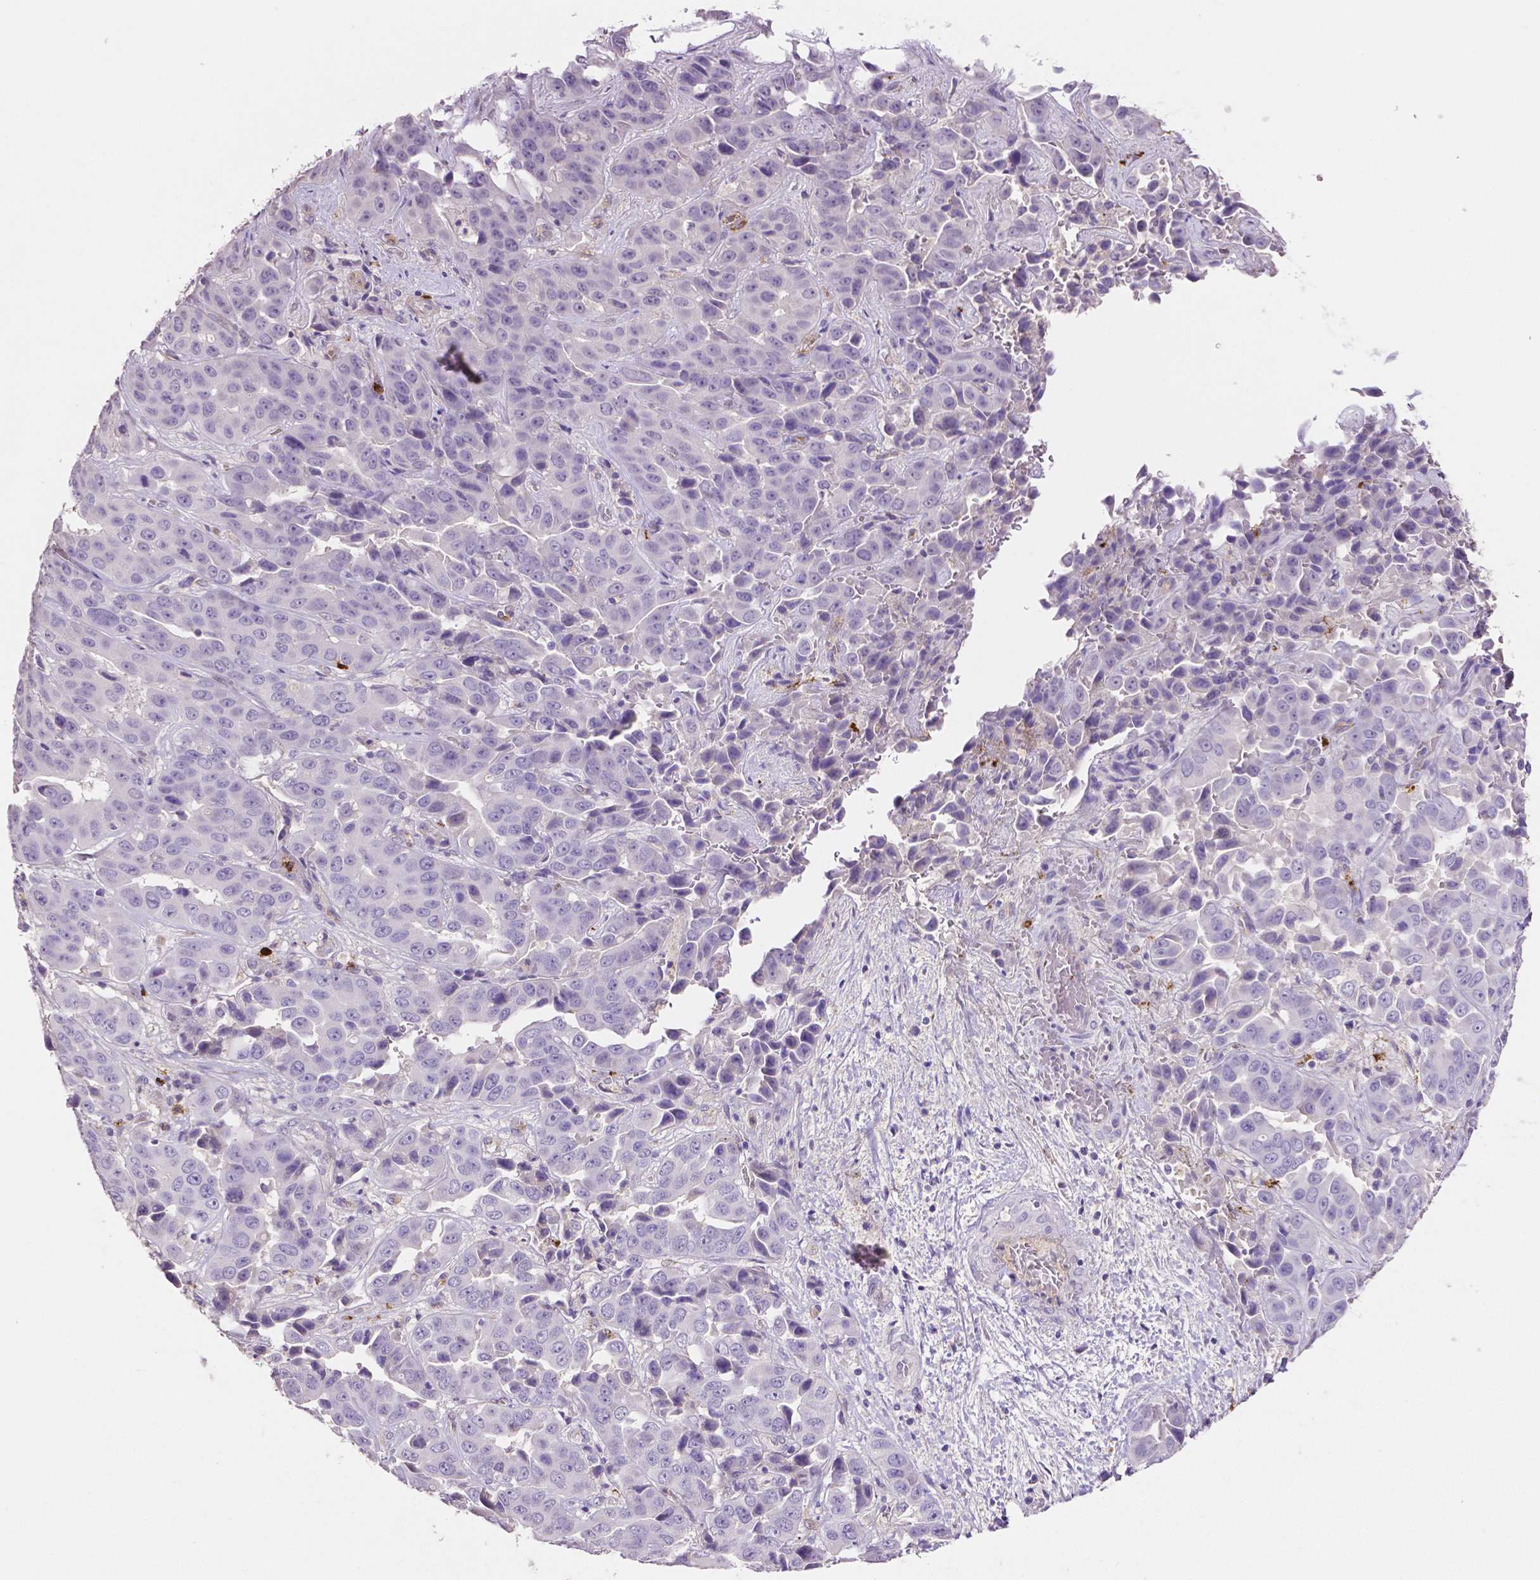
{"staining": {"intensity": "negative", "quantity": "none", "location": "none"}, "tissue": "liver cancer", "cell_type": "Tumor cells", "image_type": "cancer", "snomed": [{"axis": "morphology", "description": "Cholangiocarcinoma"}, {"axis": "topography", "description": "Liver"}], "caption": "Immunohistochemistry histopathology image of neoplastic tissue: human liver cholangiocarcinoma stained with DAB shows no significant protein expression in tumor cells.", "gene": "MMP9", "patient": {"sex": "female", "age": 52}}